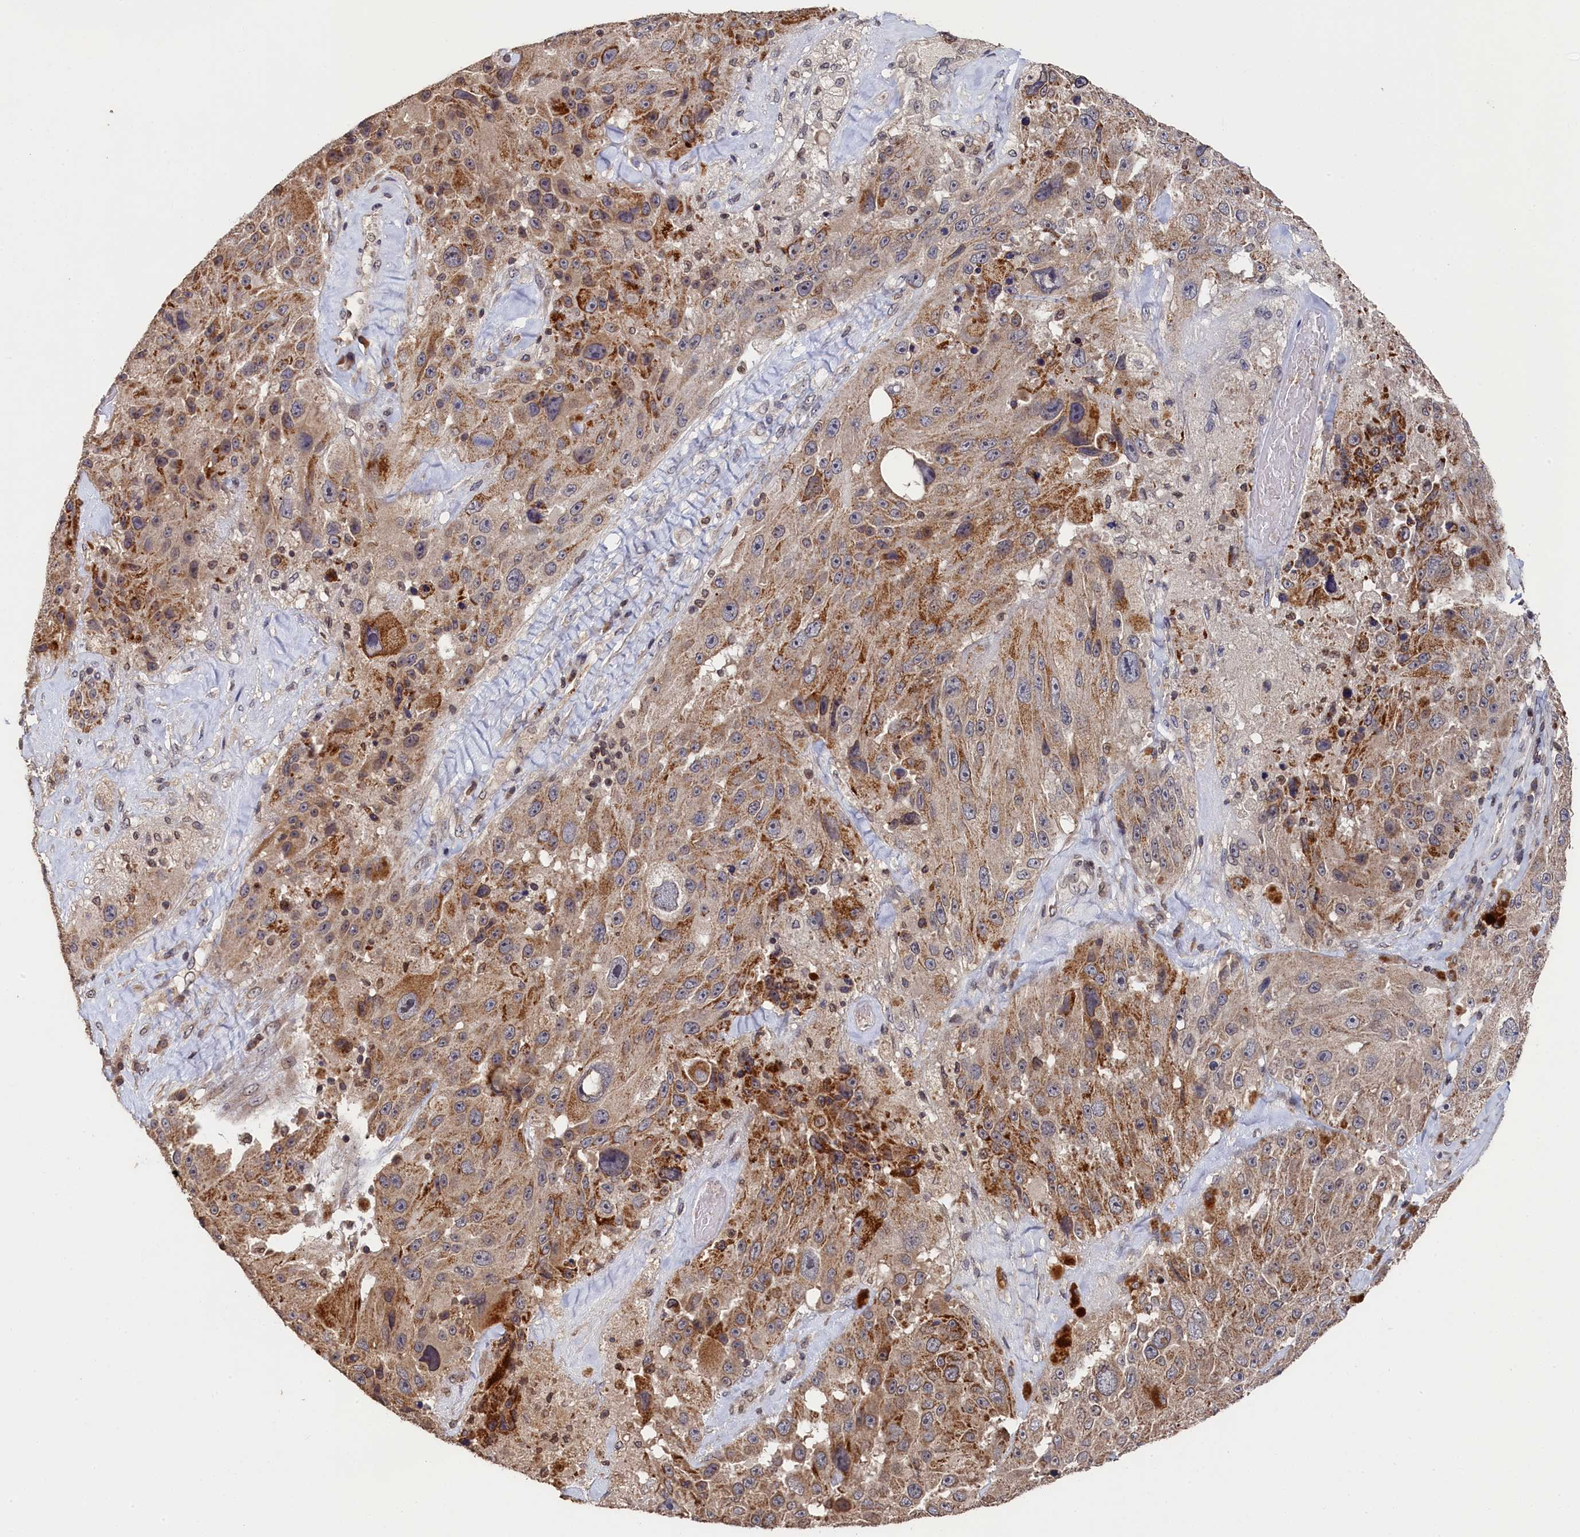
{"staining": {"intensity": "moderate", "quantity": ">75%", "location": "cytoplasmic/membranous"}, "tissue": "melanoma", "cell_type": "Tumor cells", "image_type": "cancer", "snomed": [{"axis": "morphology", "description": "Malignant melanoma, Metastatic site"}, {"axis": "topography", "description": "Lymph node"}], "caption": "Immunohistochemical staining of malignant melanoma (metastatic site) demonstrates medium levels of moderate cytoplasmic/membranous protein expression in about >75% of tumor cells.", "gene": "ANKEF1", "patient": {"sex": "male", "age": 62}}